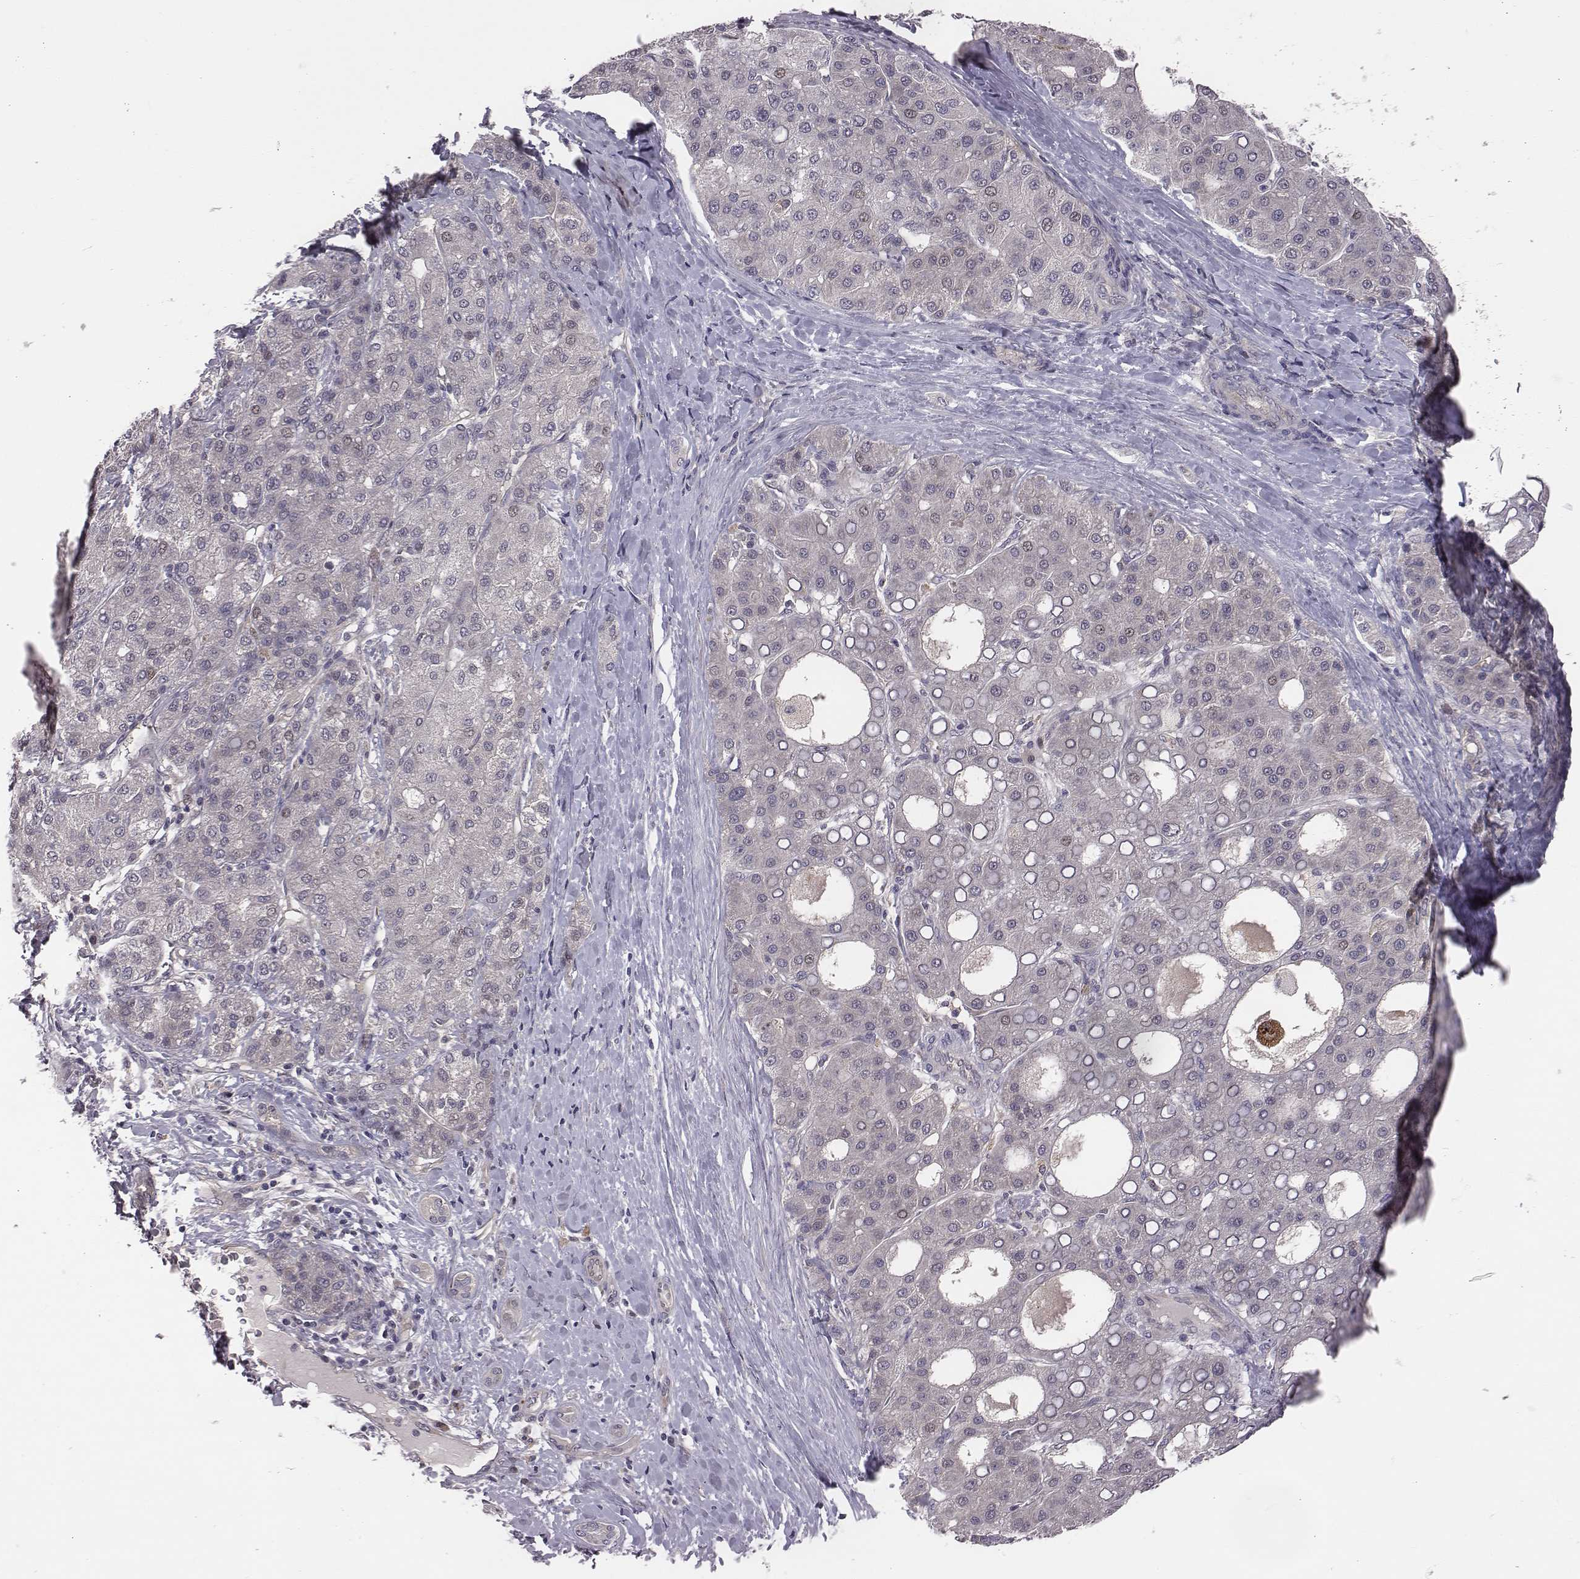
{"staining": {"intensity": "negative", "quantity": "none", "location": "none"}, "tissue": "liver cancer", "cell_type": "Tumor cells", "image_type": "cancer", "snomed": [{"axis": "morphology", "description": "Carcinoma, Hepatocellular, NOS"}, {"axis": "topography", "description": "Liver"}], "caption": "Immunohistochemical staining of liver cancer displays no significant expression in tumor cells.", "gene": "SMURF2", "patient": {"sex": "male", "age": 65}}